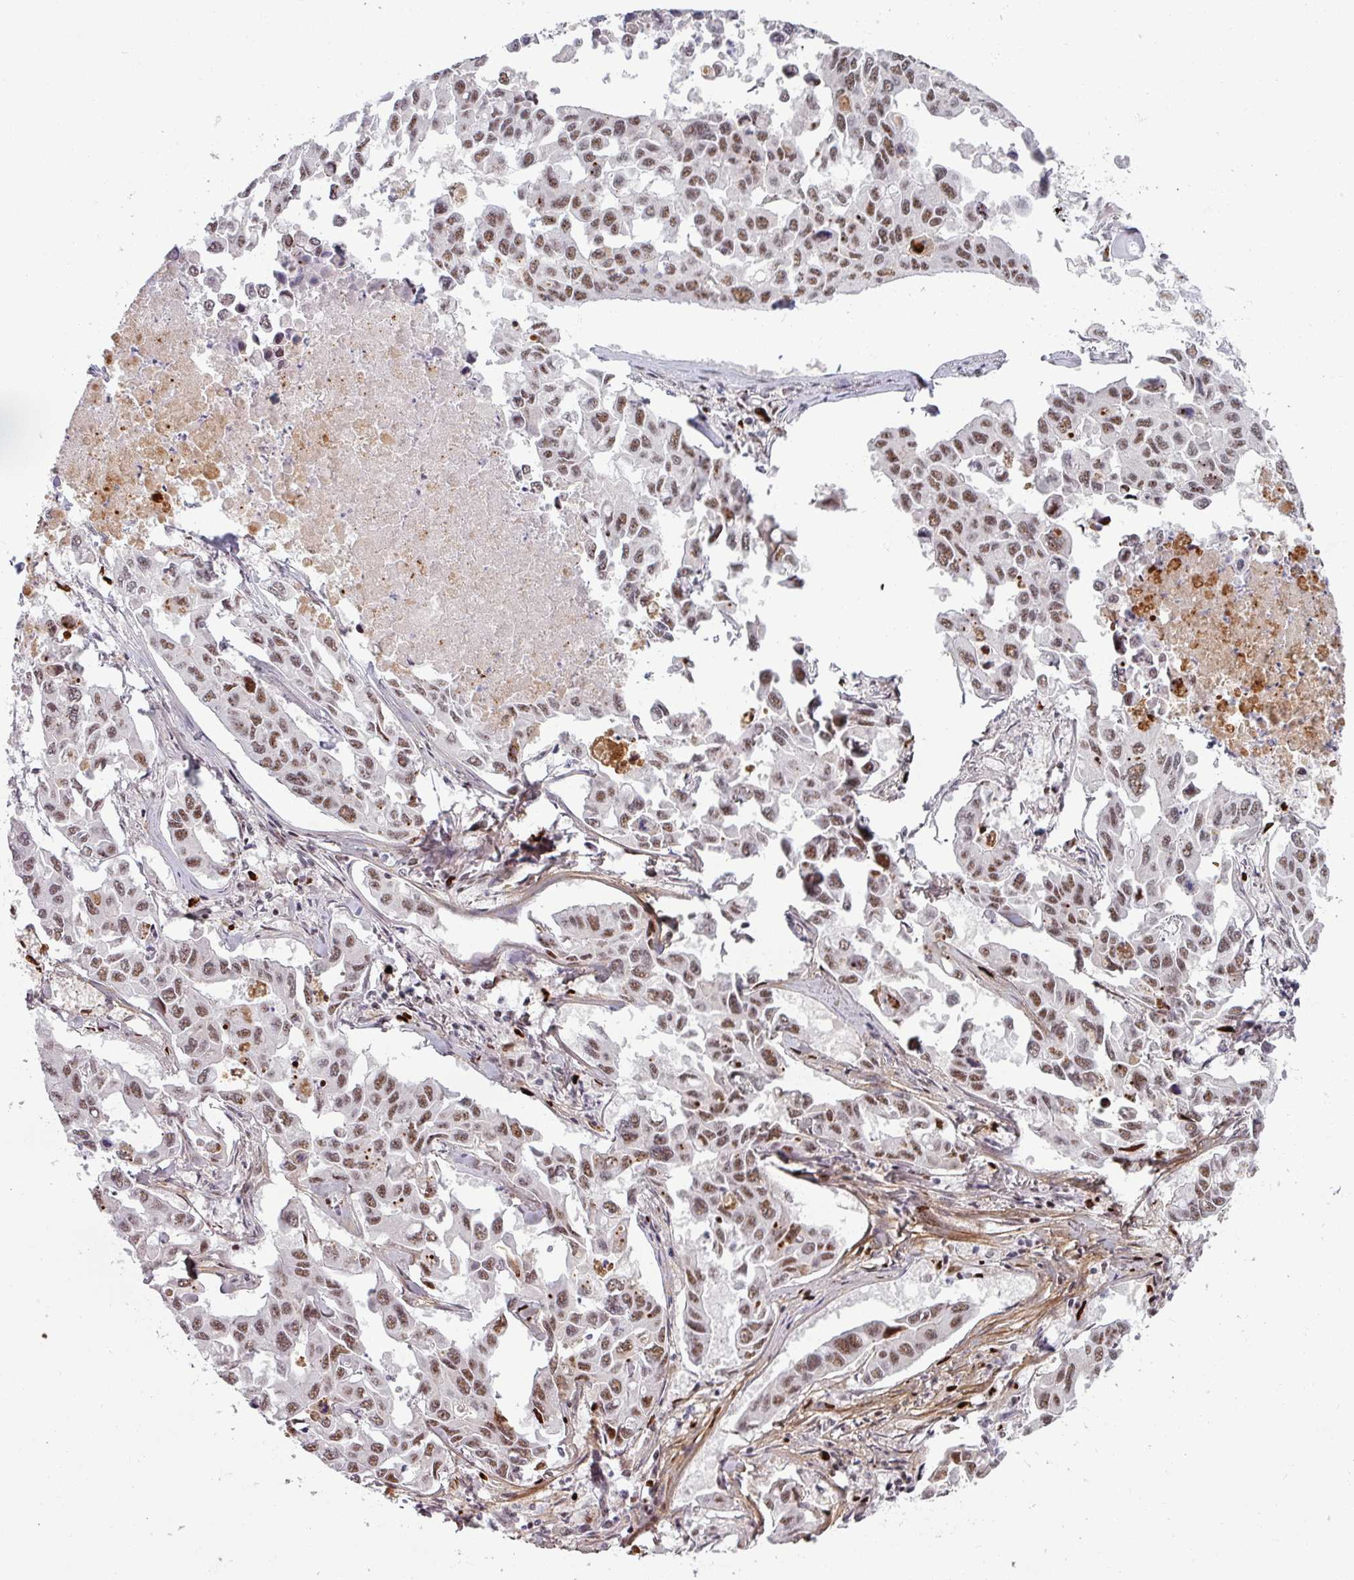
{"staining": {"intensity": "moderate", "quantity": ">75%", "location": "nuclear"}, "tissue": "lung cancer", "cell_type": "Tumor cells", "image_type": "cancer", "snomed": [{"axis": "morphology", "description": "Adenocarcinoma, NOS"}, {"axis": "topography", "description": "Lung"}], "caption": "IHC micrograph of neoplastic tissue: lung cancer (adenocarcinoma) stained using immunohistochemistry reveals medium levels of moderate protein expression localized specifically in the nuclear of tumor cells, appearing as a nuclear brown color.", "gene": "NCOR1", "patient": {"sex": "male", "age": 64}}